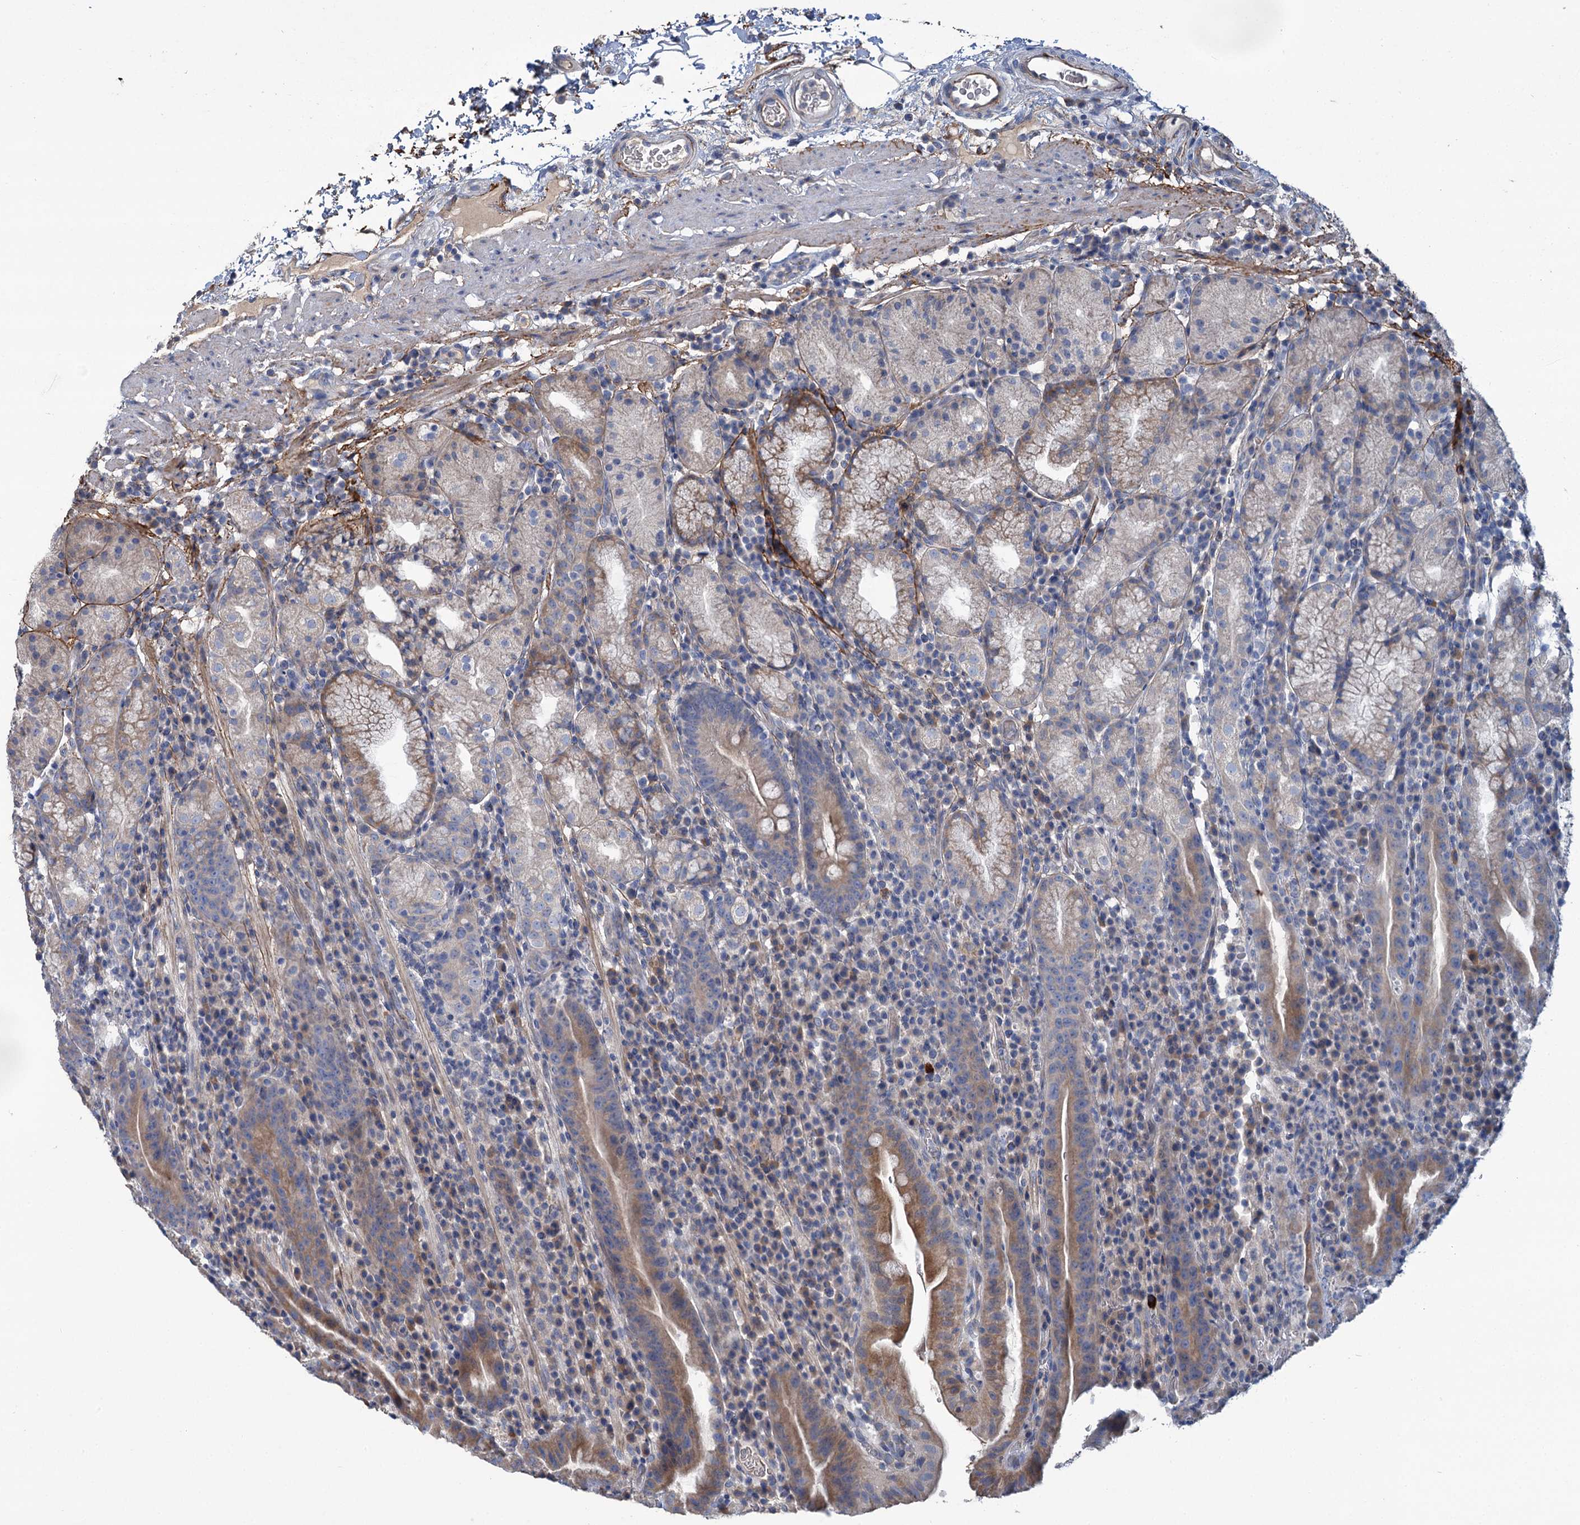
{"staining": {"intensity": "moderate", "quantity": "<25%", "location": "cytoplasmic/membranous"}, "tissue": "stomach", "cell_type": "Glandular cells", "image_type": "normal", "snomed": [{"axis": "morphology", "description": "Normal tissue, NOS"}, {"axis": "morphology", "description": "Inflammation, NOS"}, {"axis": "topography", "description": "Stomach"}], "caption": "The micrograph shows immunohistochemical staining of normal stomach. There is moderate cytoplasmic/membranous expression is identified in approximately <25% of glandular cells.", "gene": "URAD", "patient": {"sex": "male", "age": 79}}